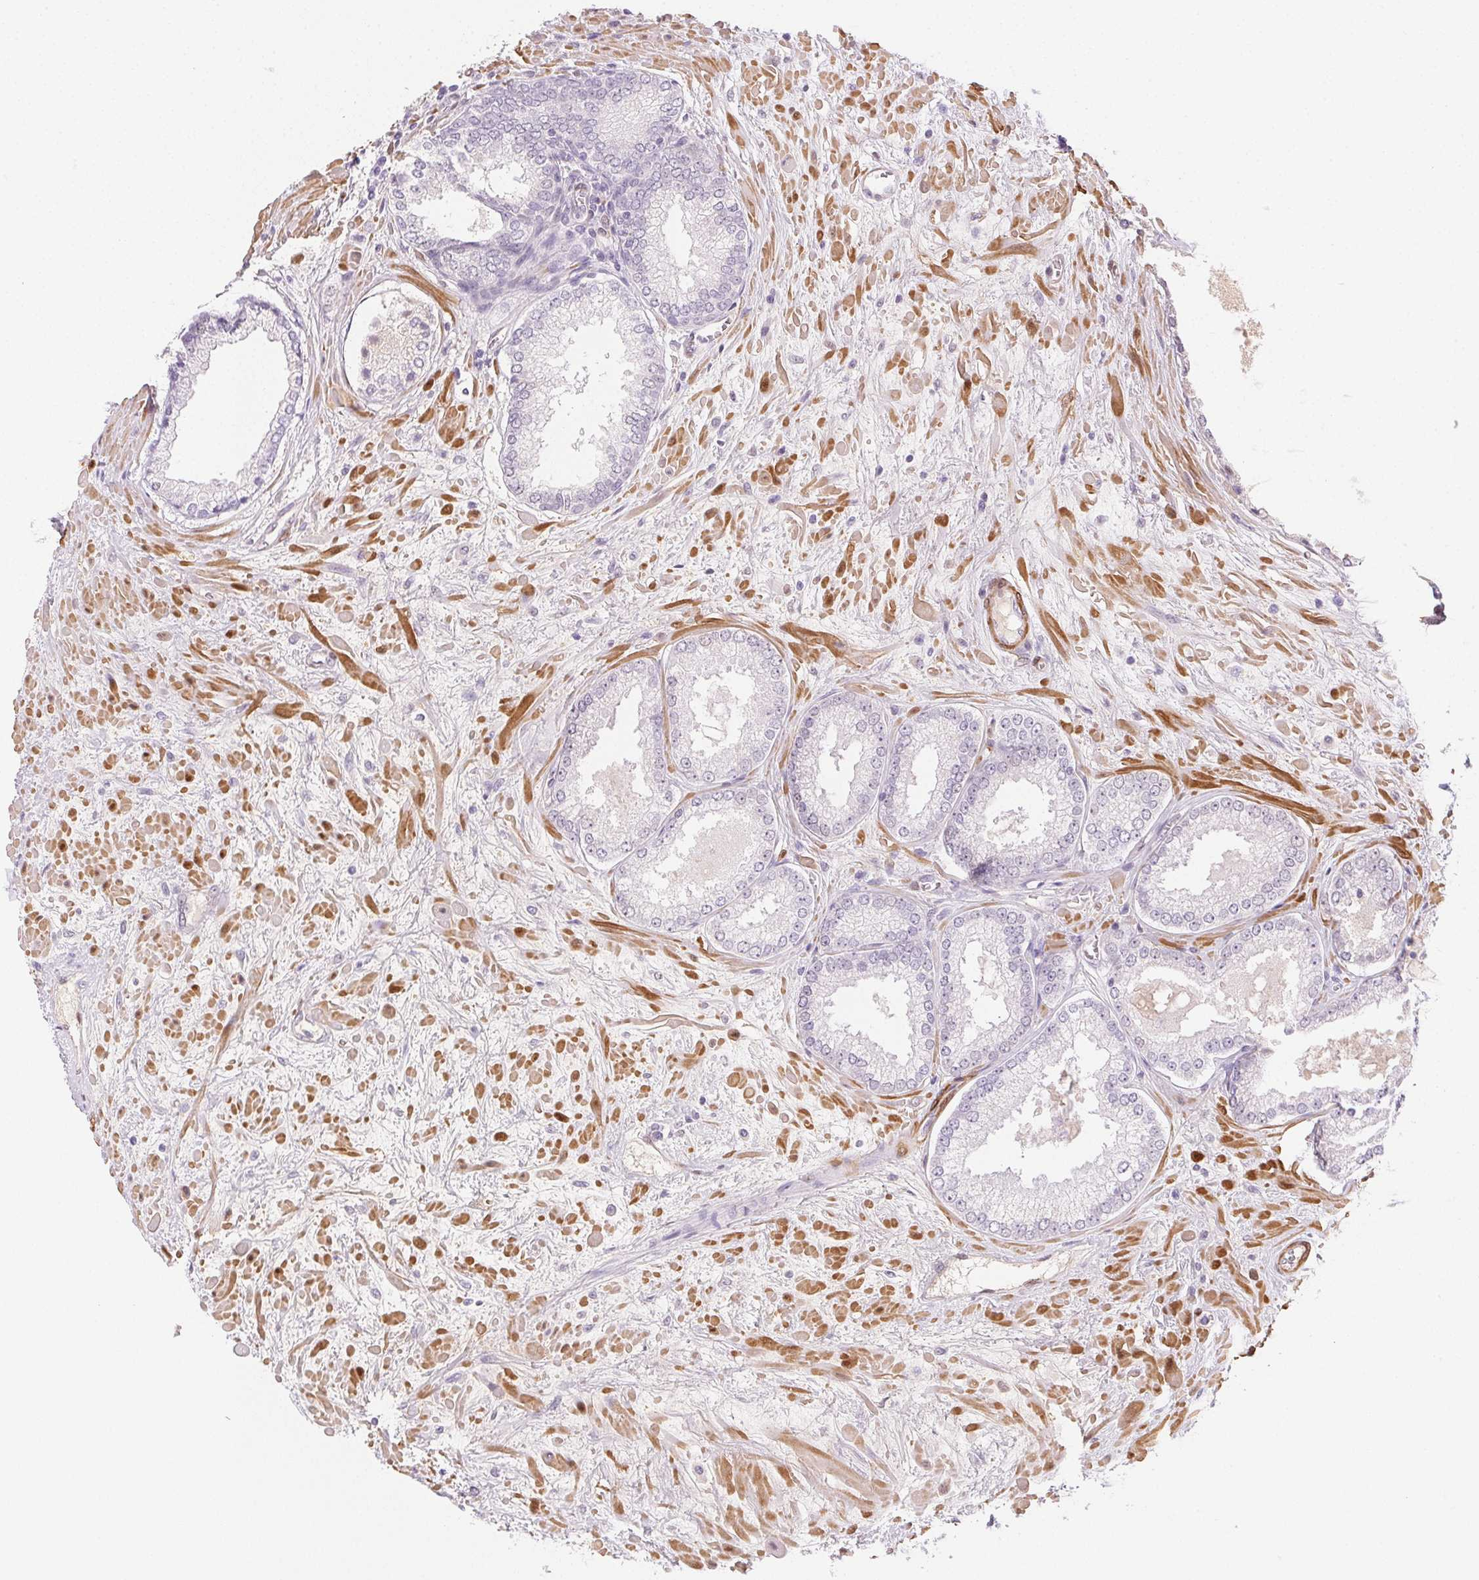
{"staining": {"intensity": "negative", "quantity": "none", "location": "none"}, "tissue": "prostate cancer", "cell_type": "Tumor cells", "image_type": "cancer", "snomed": [{"axis": "morphology", "description": "Adenocarcinoma, High grade"}, {"axis": "topography", "description": "Prostate"}], "caption": "Photomicrograph shows no protein staining in tumor cells of prostate adenocarcinoma (high-grade) tissue.", "gene": "SMTN", "patient": {"sex": "male", "age": 73}}